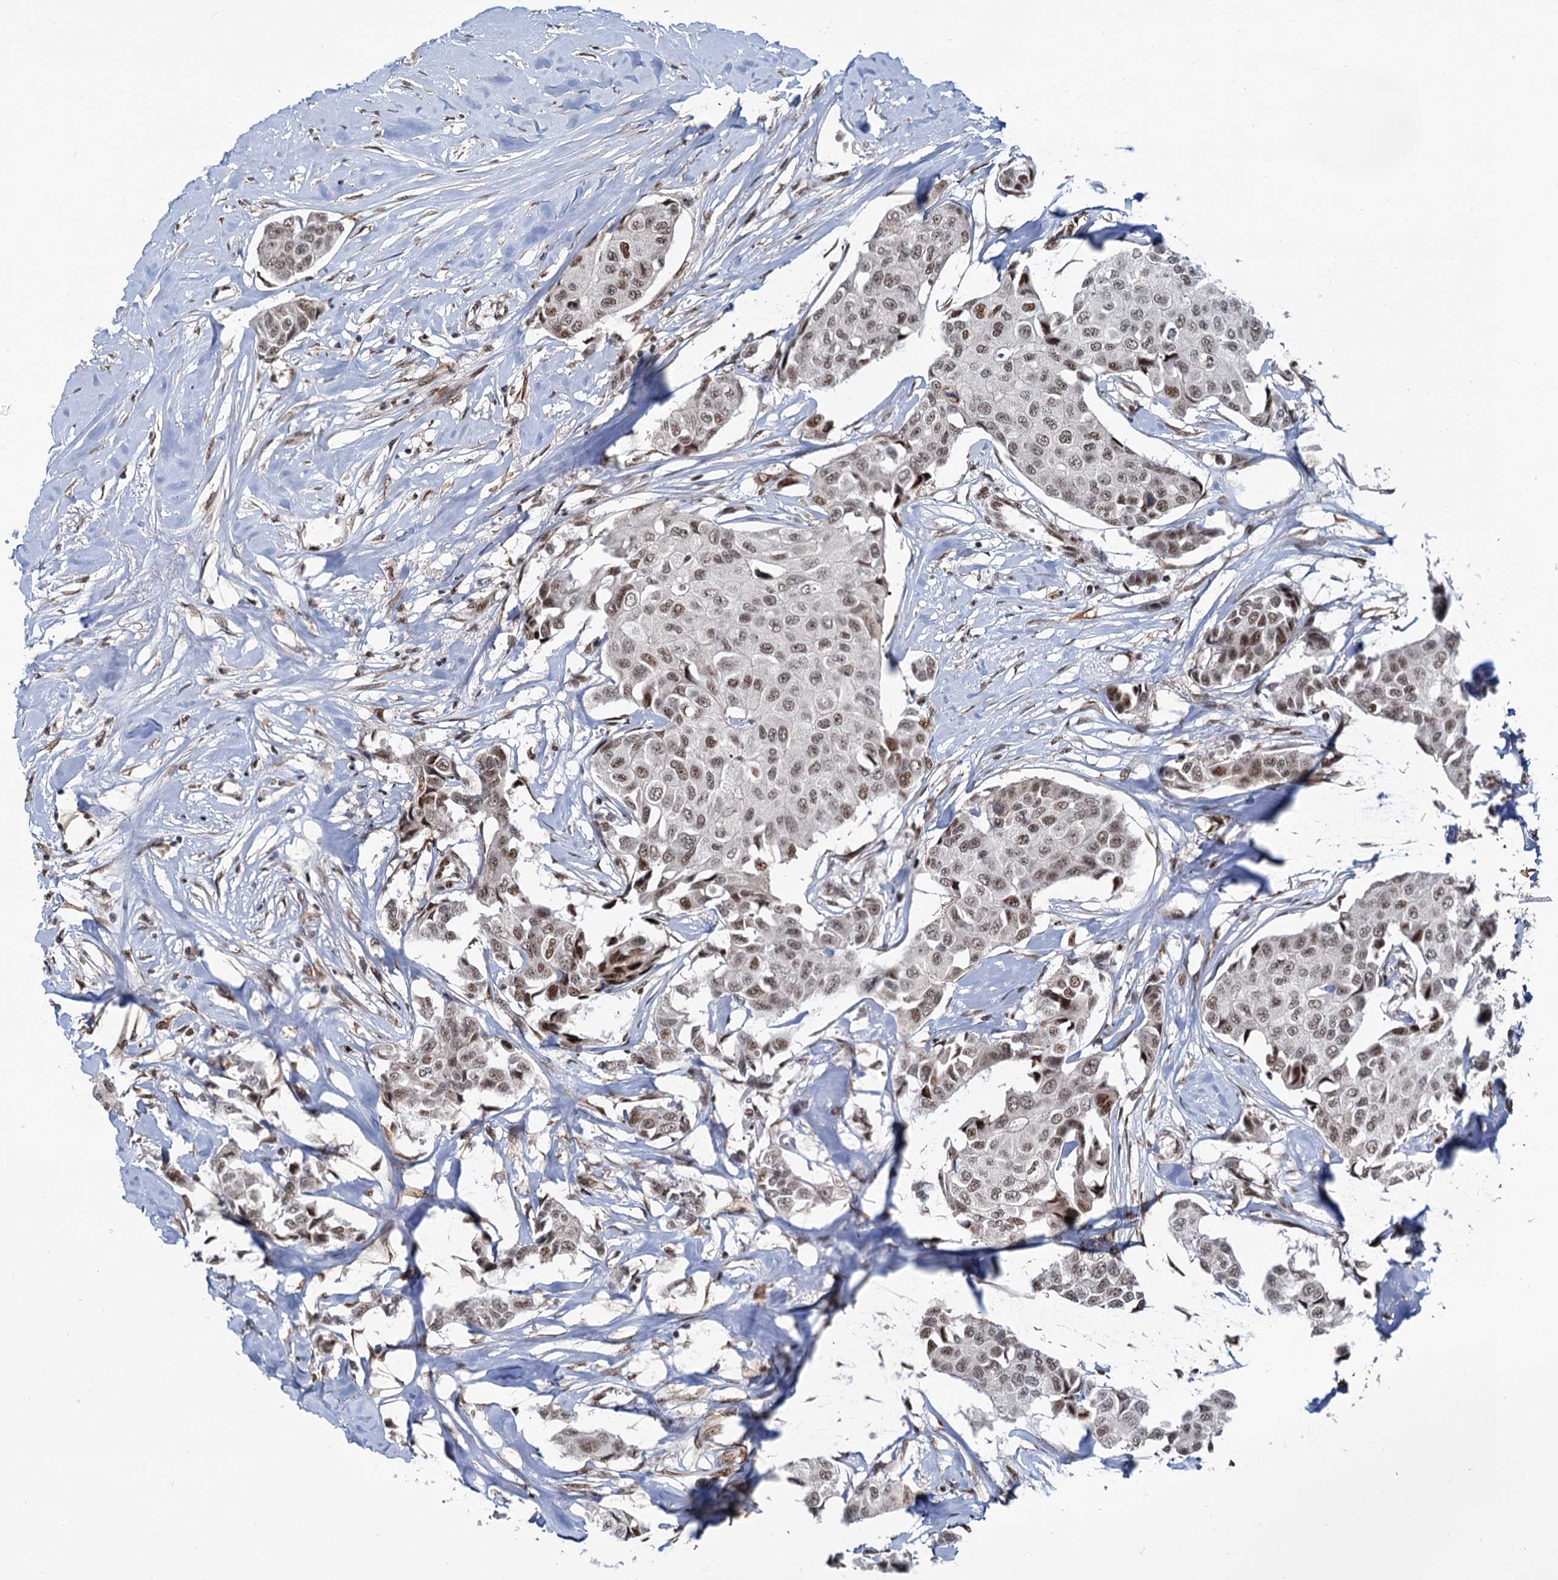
{"staining": {"intensity": "moderate", "quantity": ">75%", "location": "nuclear"}, "tissue": "breast cancer", "cell_type": "Tumor cells", "image_type": "cancer", "snomed": [{"axis": "morphology", "description": "Duct carcinoma"}, {"axis": "topography", "description": "Breast"}], "caption": "Intraductal carcinoma (breast) stained for a protein demonstrates moderate nuclear positivity in tumor cells. The protein of interest is stained brown, and the nuclei are stained in blue (DAB (3,3'-diaminobenzidine) IHC with brightfield microscopy, high magnification).", "gene": "WBP4", "patient": {"sex": "female", "age": 80}}